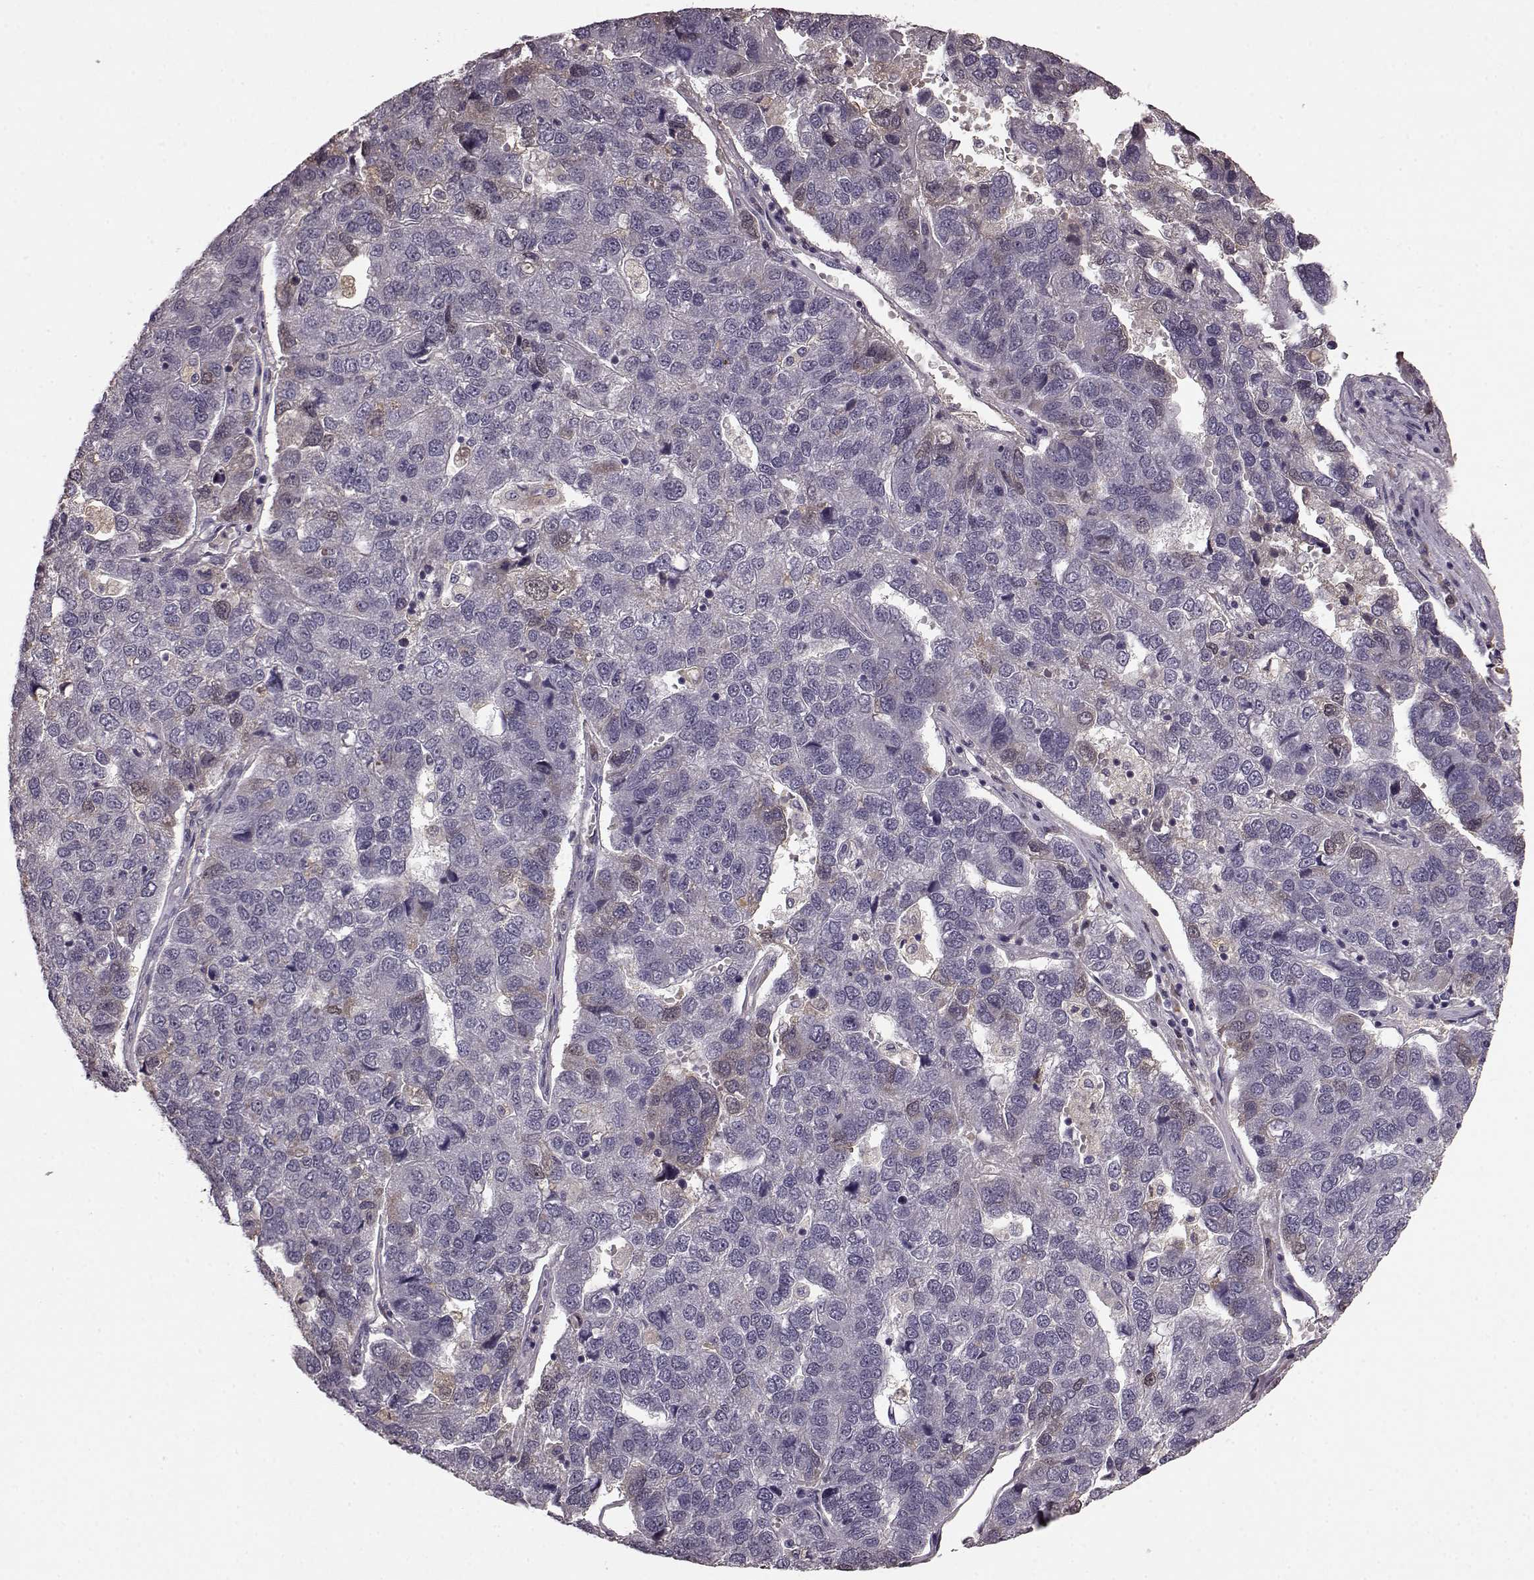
{"staining": {"intensity": "negative", "quantity": "none", "location": "none"}, "tissue": "pancreatic cancer", "cell_type": "Tumor cells", "image_type": "cancer", "snomed": [{"axis": "morphology", "description": "Adenocarcinoma, NOS"}, {"axis": "topography", "description": "Pancreas"}], "caption": "IHC micrograph of neoplastic tissue: human adenocarcinoma (pancreatic) stained with DAB shows no significant protein positivity in tumor cells. (Brightfield microscopy of DAB (3,3'-diaminobenzidine) immunohistochemistry (IHC) at high magnification).", "gene": "NRL", "patient": {"sex": "female", "age": 61}}